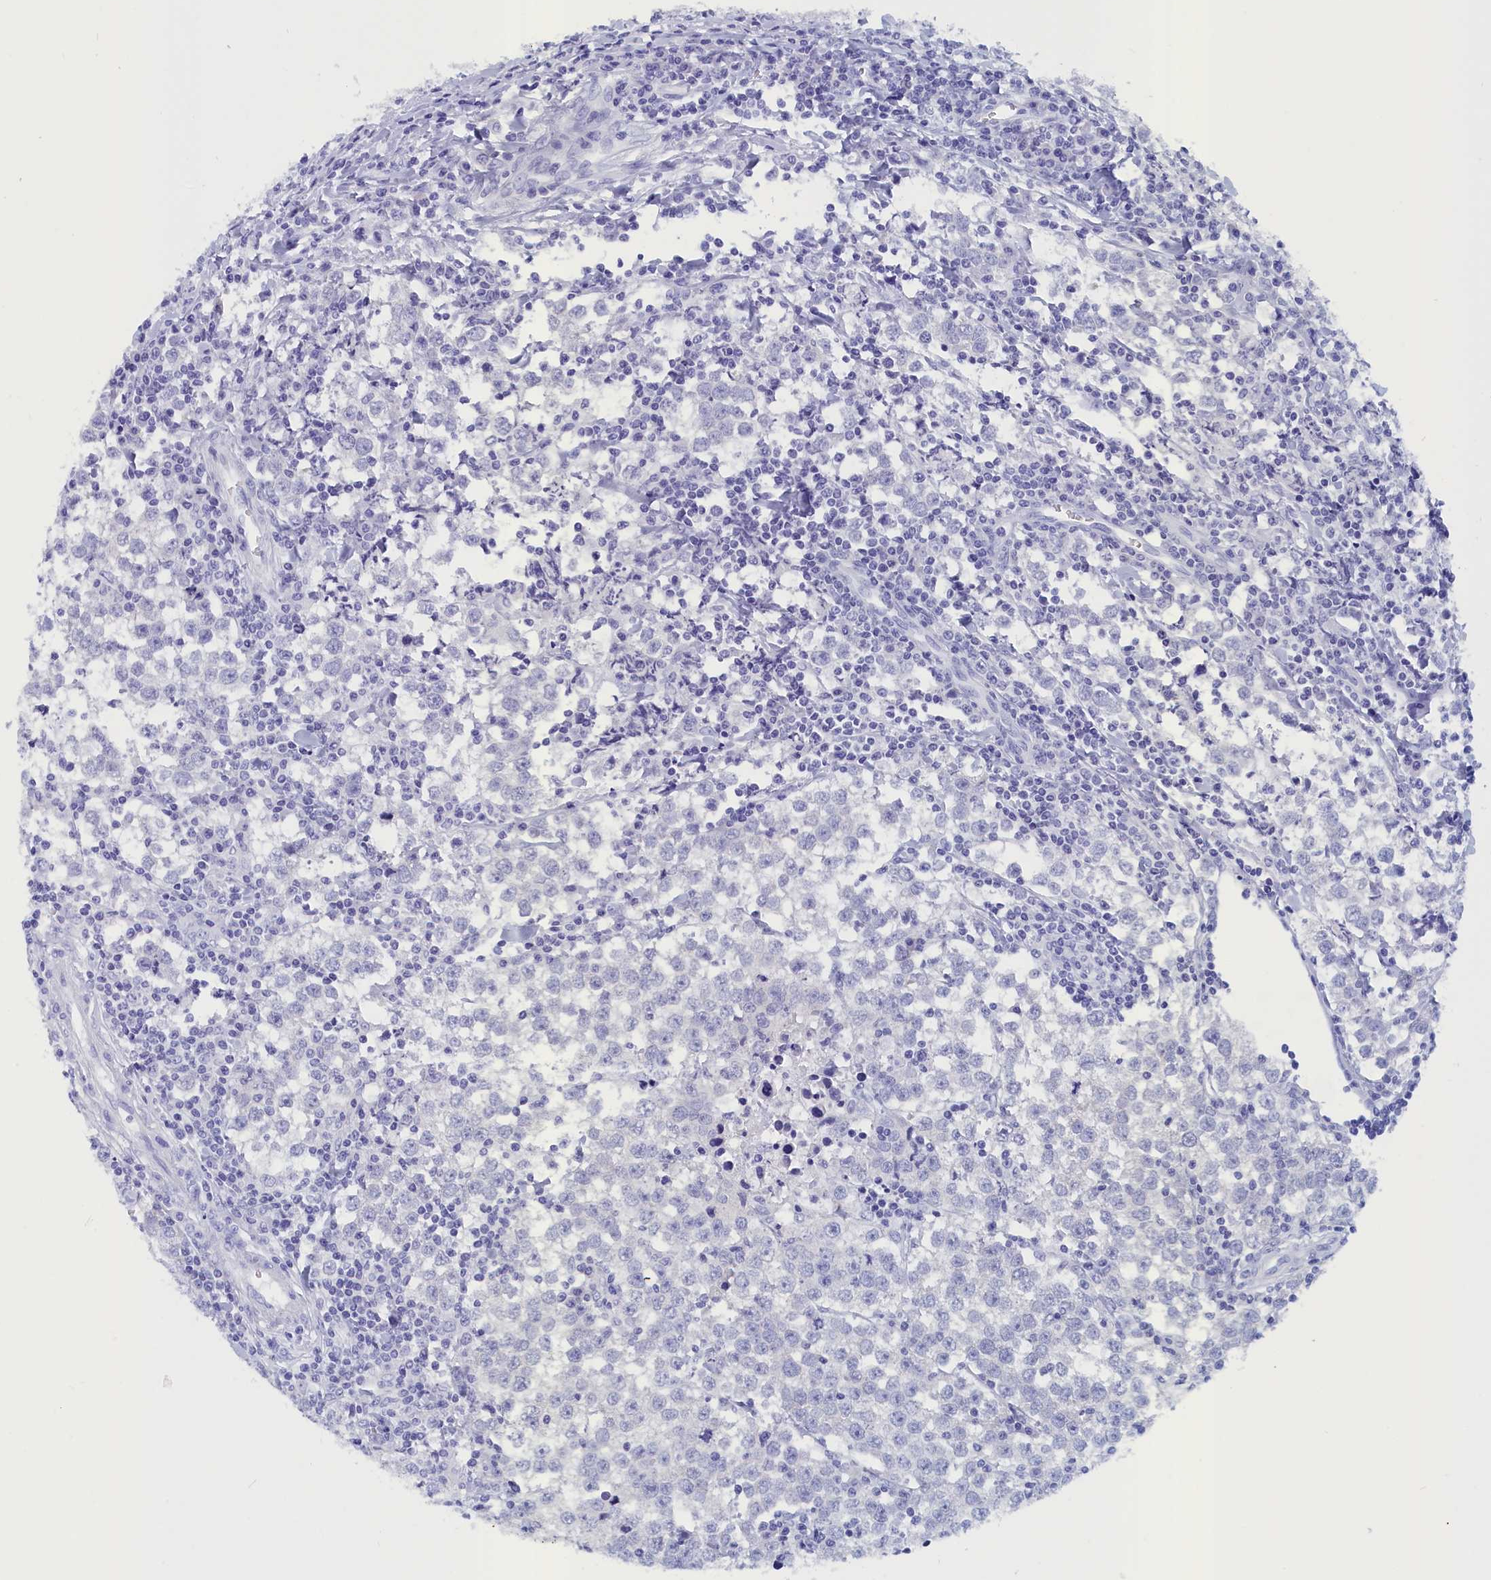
{"staining": {"intensity": "negative", "quantity": "none", "location": "none"}, "tissue": "testis cancer", "cell_type": "Tumor cells", "image_type": "cancer", "snomed": [{"axis": "morphology", "description": "Seminoma, NOS"}, {"axis": "morphology", "description": "Carcinoma, Embryonal, NOS"}, {"axis": "topography", "description": "Testis"}], "caption": "Tumor cells are negative for protein expression in human testis embryonal carcinoma.", "gene": "ANKRD2", "patient": {"sex": "male", "age": 36}}